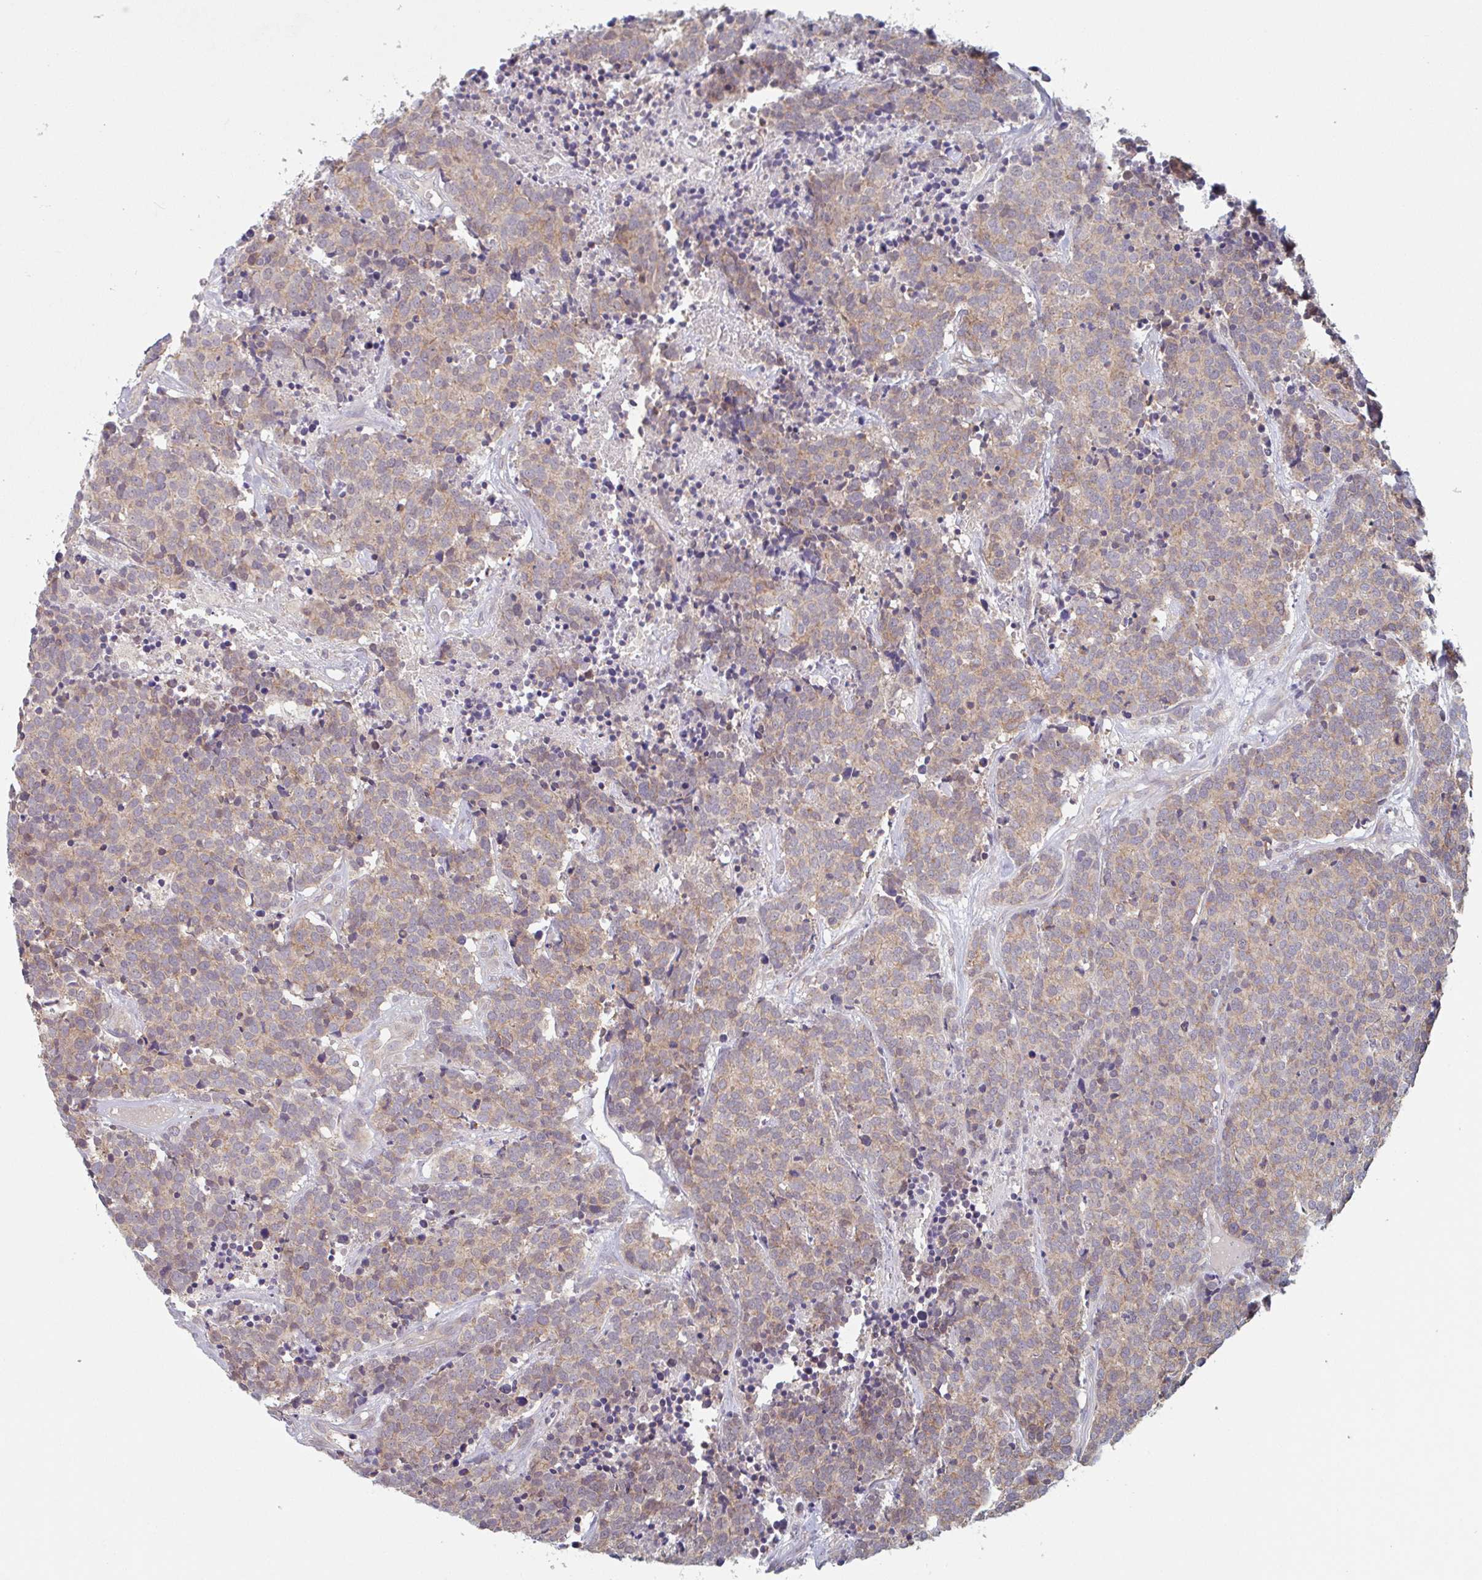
{"staining": {"intensity": "weak", "quantity": ">75%", "location": "cytoplasmic/membranous"}, "tissue": "carcinoid", "cell_type": "Tumor cells", "image_type": "cancer", "snomed": [{"axis": "morphology", "description": "Carcinoid, malignant, NOS"}, {"axis": "topography", "description": "Skin"}], "caption": "A histopathology image of carcinoid (malignant) stained for a protein demonstrates weak cytoplasmic/membranous brown staining in tumor cells.", "gene": "SURF1", "patient": {"sex": "female", "age": 79}}